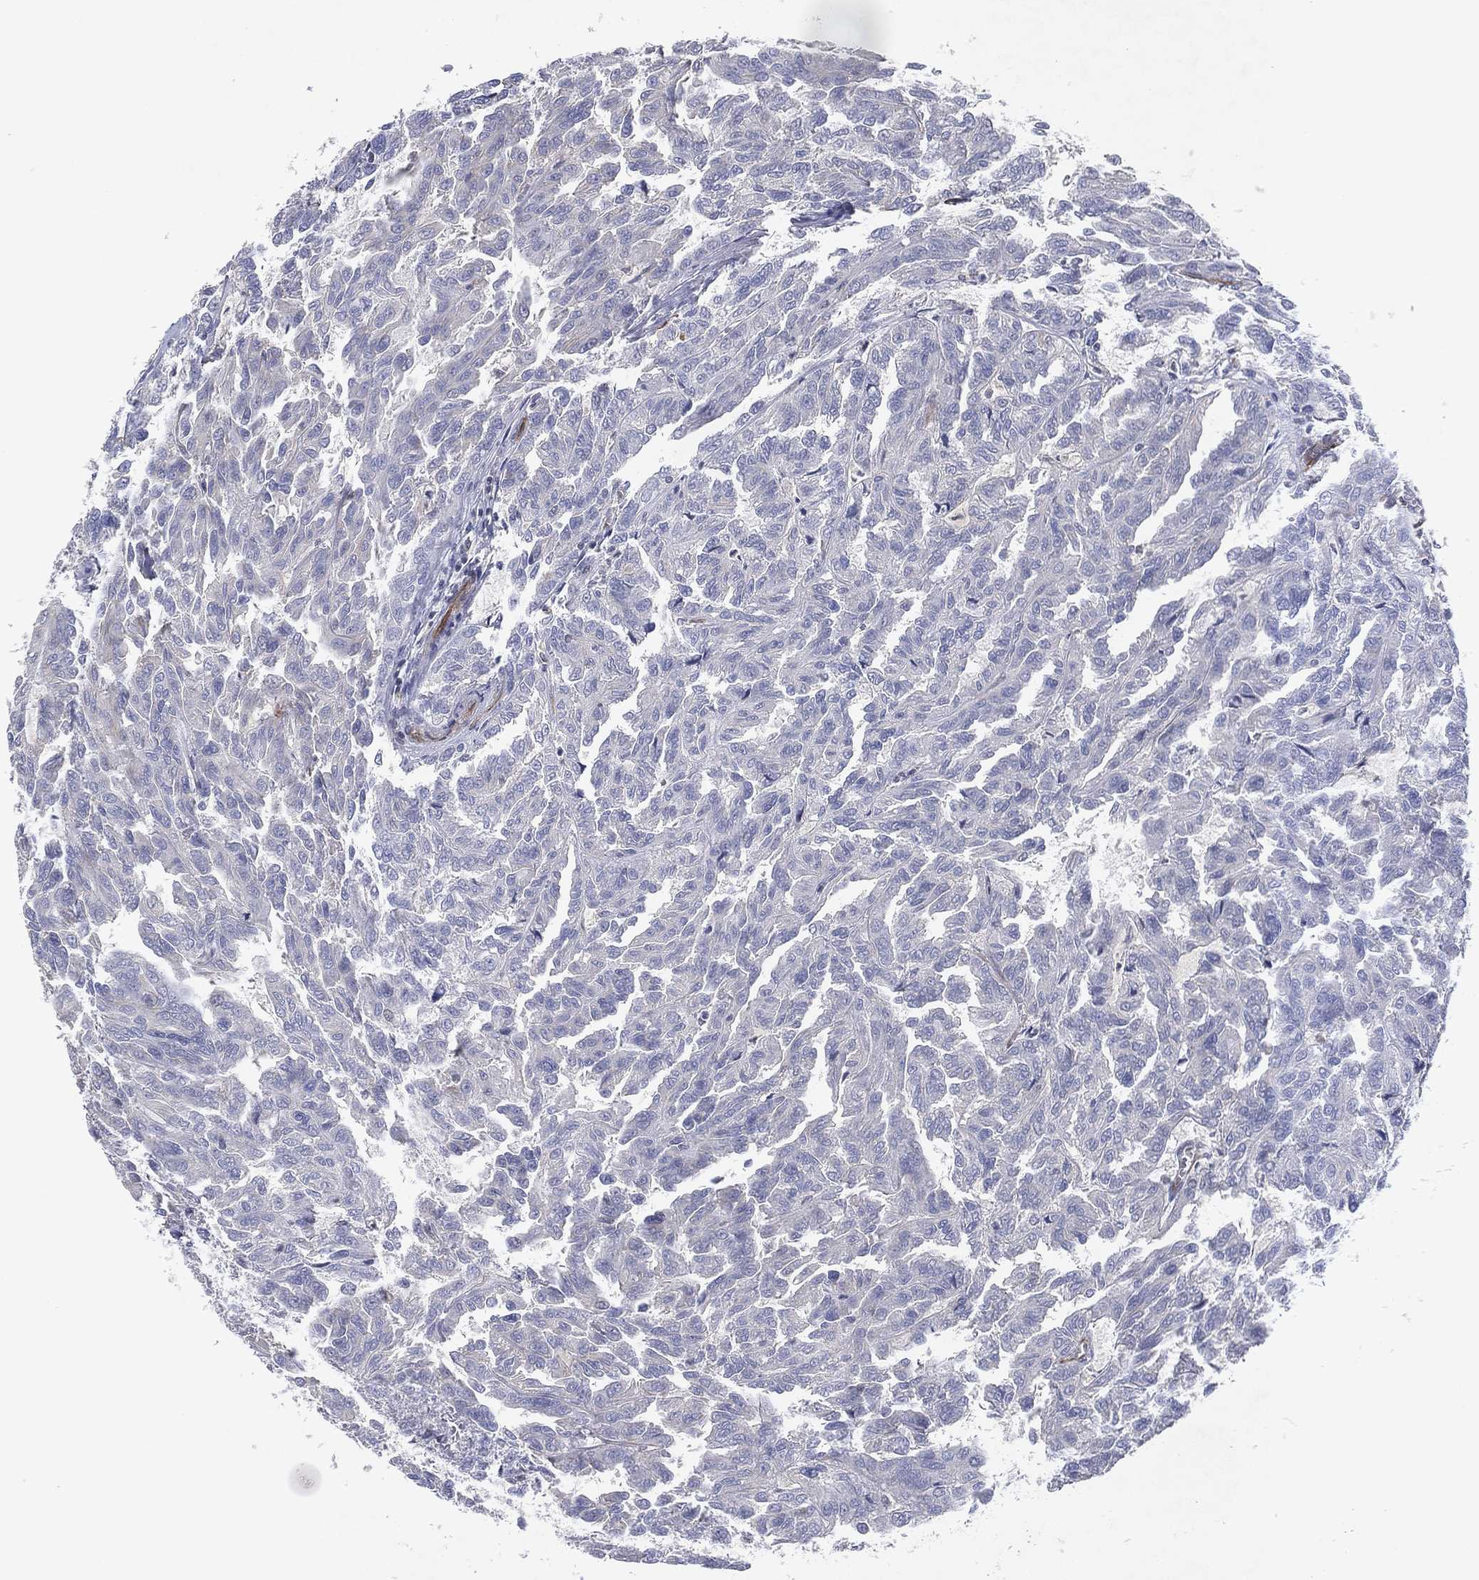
{"staining": {"intensity": "negative", "quantity": "none", "location": "none"}, "tissue": "renal cancer", "cell_type": "Tumor cells", "image_type": "cancer", "snomed": [{"axis": "morphology", "description": "Adenocarcinoma, NOS"}, {"axis": "topography", "description": "Kidney"}], "caption": "The immunohistochemistry (IHC) photomicrograph has no significant expression in tumor cells of renal adenocarcinoma tissue.", "gene": "FLI1", "patient": {"sex": "male", "age": 79}}